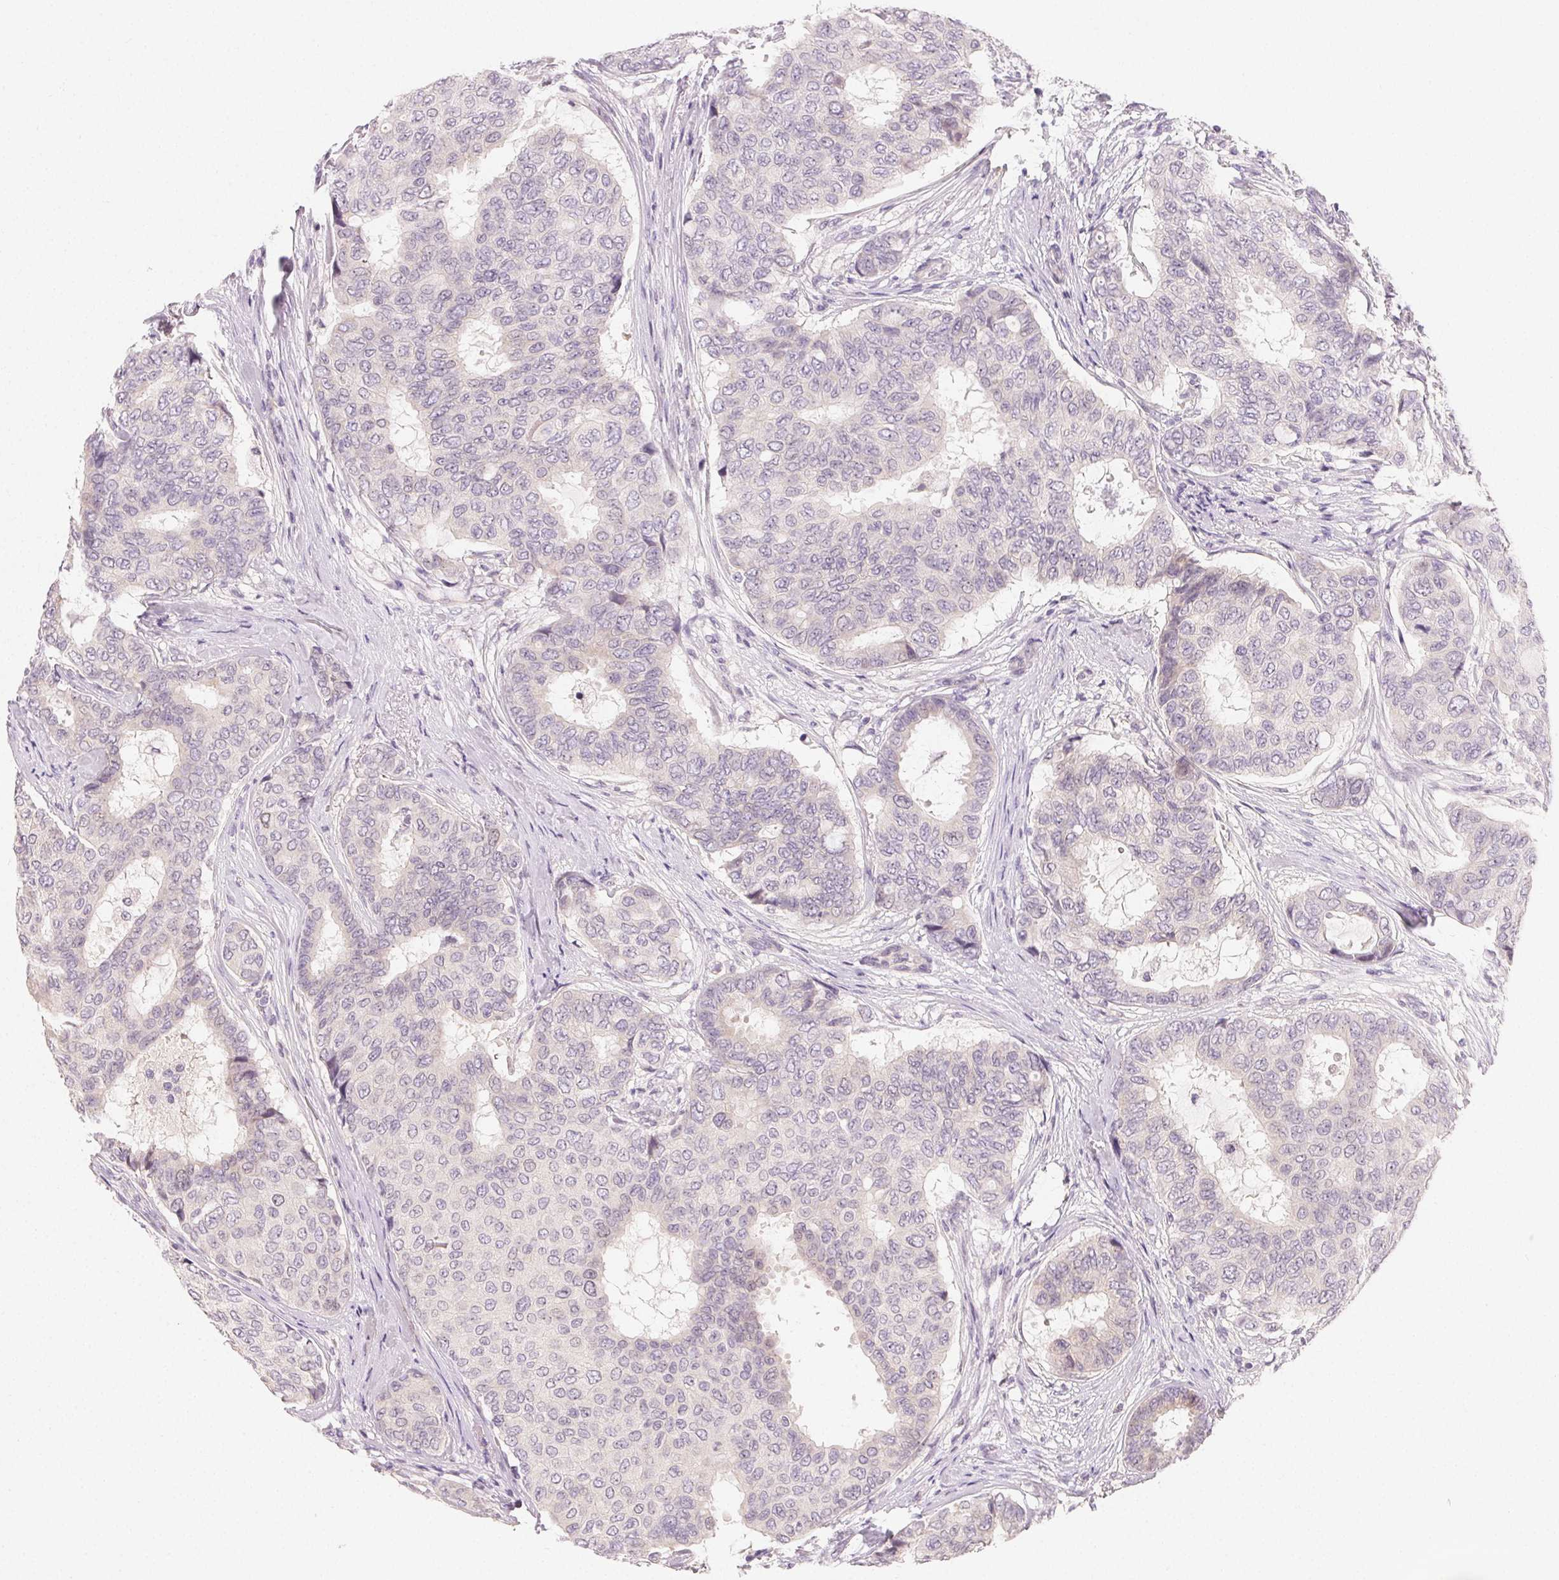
{"staining": {"intensity": "negative", "quantity": "none", "location": "none"}, "tissue": "breast cancer", "cell_type": "Tumor cells", "image_type": "cancer", "snomed": [{"axis": "morphology", "description": "Duct carcinoma"}, {"axis": "topography", "description": "Breast"}], "caption": "An image of breast infiltrating ductal carcinoma stained for a protein displays no brown staining in tumor cells.", "gene": "MYBL1", "patient": {"sex": "female", "age": 75}}